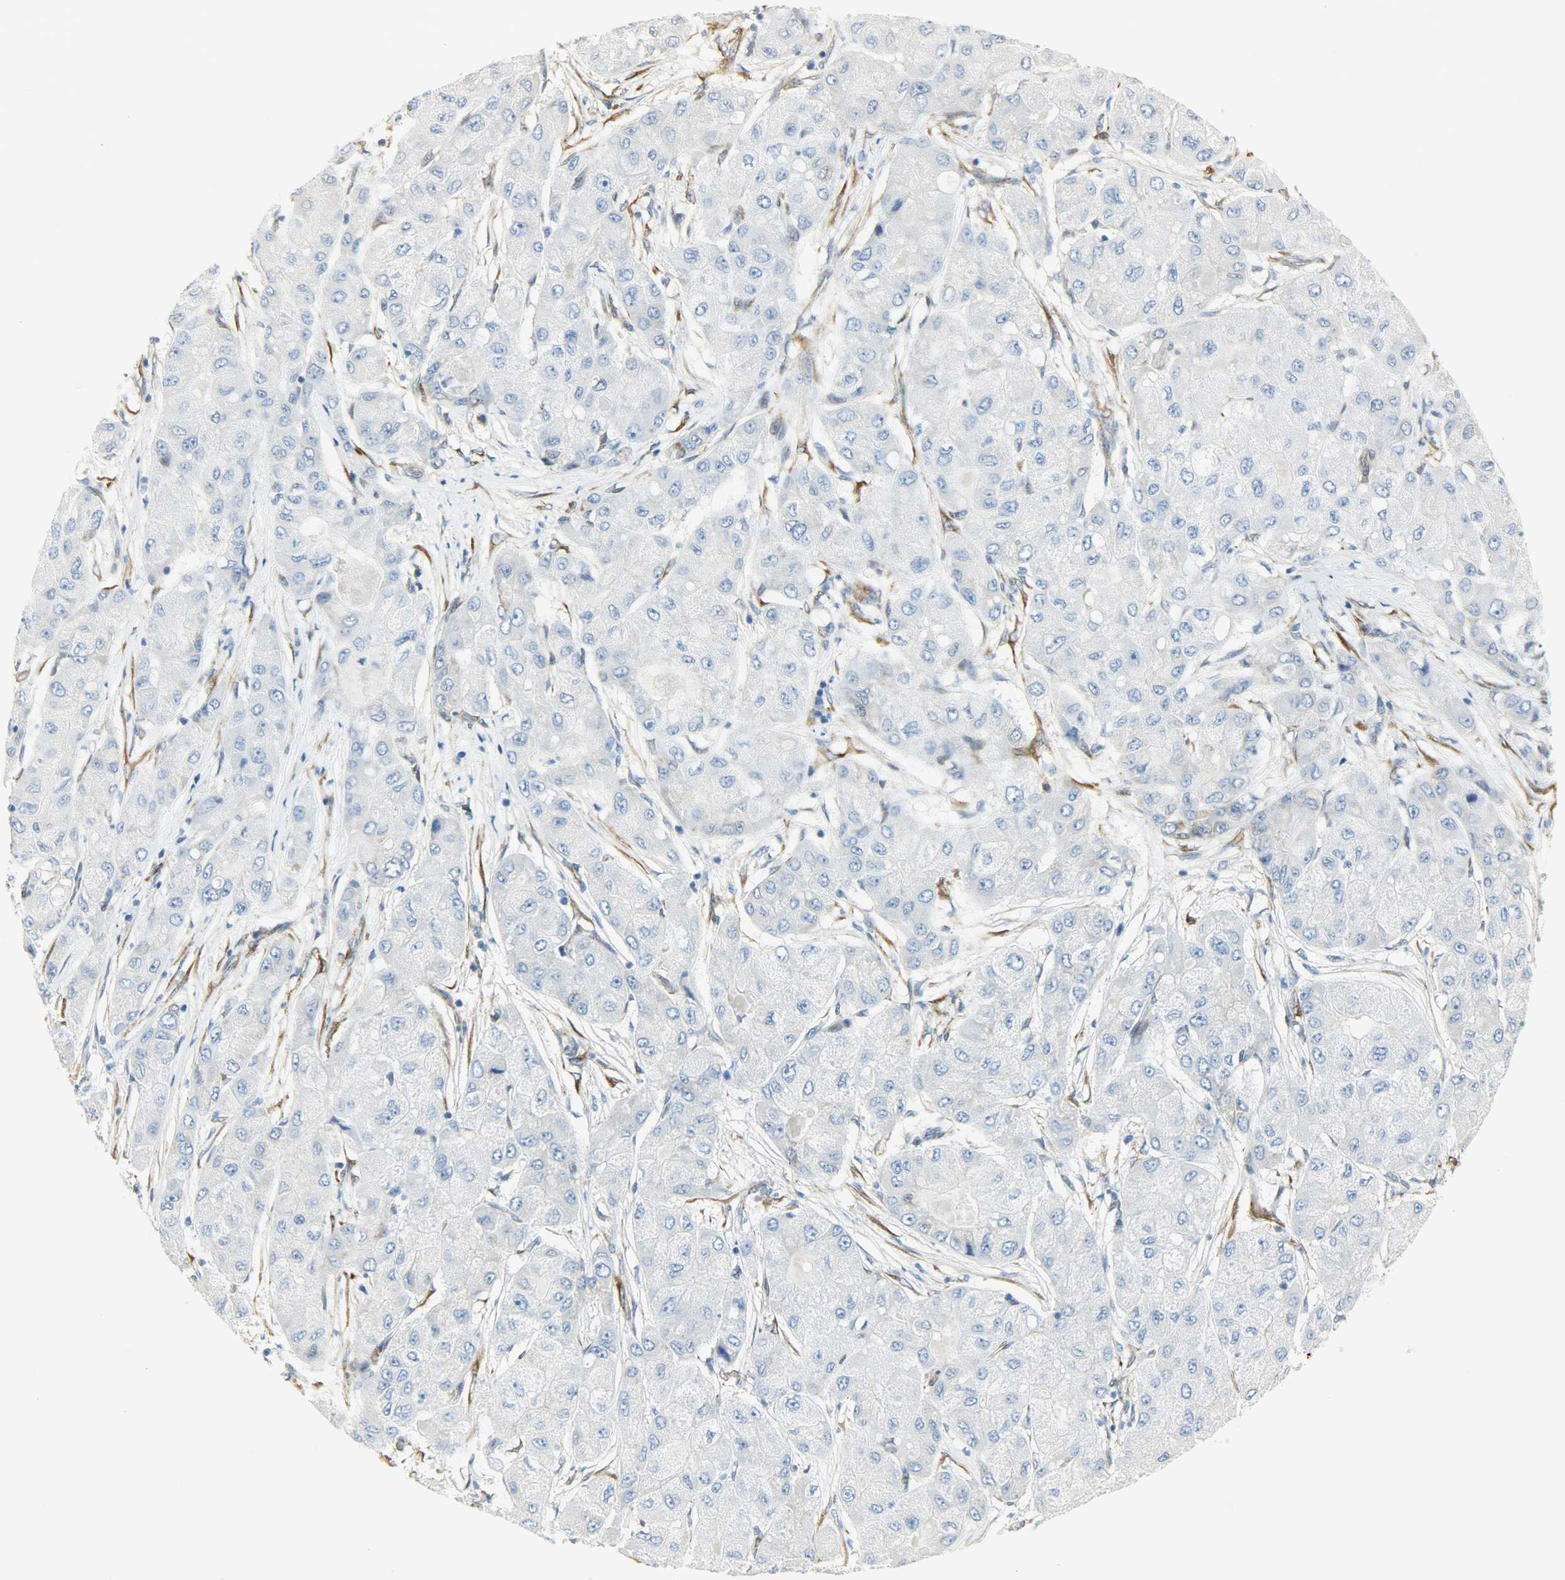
{"staining": {"intensity": "negative", "quantity": "none", "location": "none"}, "tissue": "liver cancer", "cell_type": "Tumor cells", "image_type": "cancer", "snomed": [{"axis": "morphology", "description": "Carcinoma, Hepatocellular, NOS"}, {"axis": "topography", "description": "Liver"}], "caption": "Immunohistochemical staining of liver hepatocellular carcinoma exhibits no significant staining in tumor cells.", "gene": "PKD2", "patient": {"sex": "male", "age": 80}}